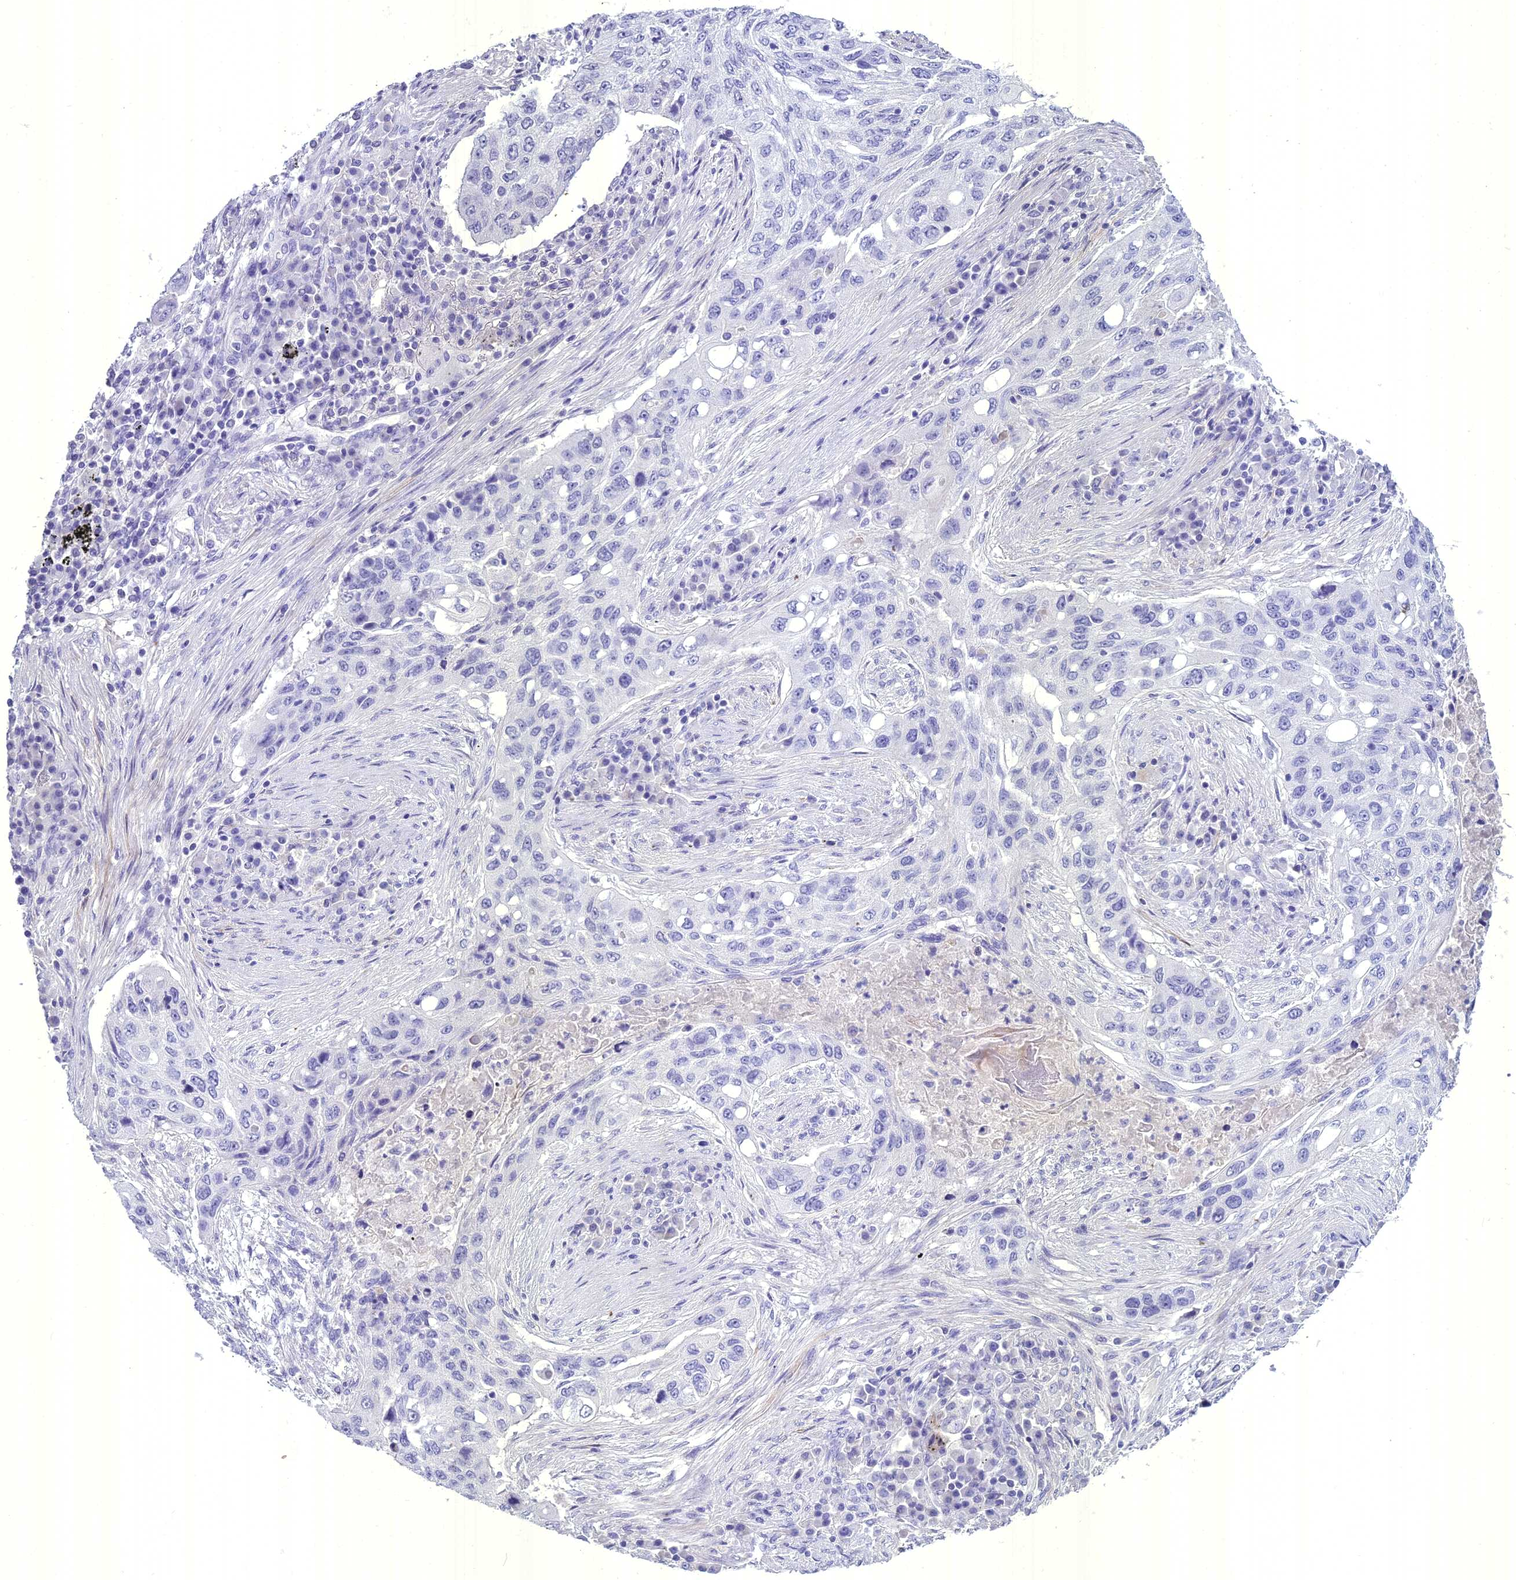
{"staining": {"intensity": "negative", "quantity": "none", "location": "none"}, "tissue": "lung cancer", "cell_type": "Tumor cells", "image_type": "cancer", "snomed": [{"axis": "morphology", "description": "Squamous cell carcinoma, NOS"}, {"axis": "topography", "description": "Lung"}], "caption": "Tumor cells show no significant protein staining in lung cancer (squamous cell carcinoma).", "gene": "UNC80", "patient": {"sex": "female", "age": 63}}